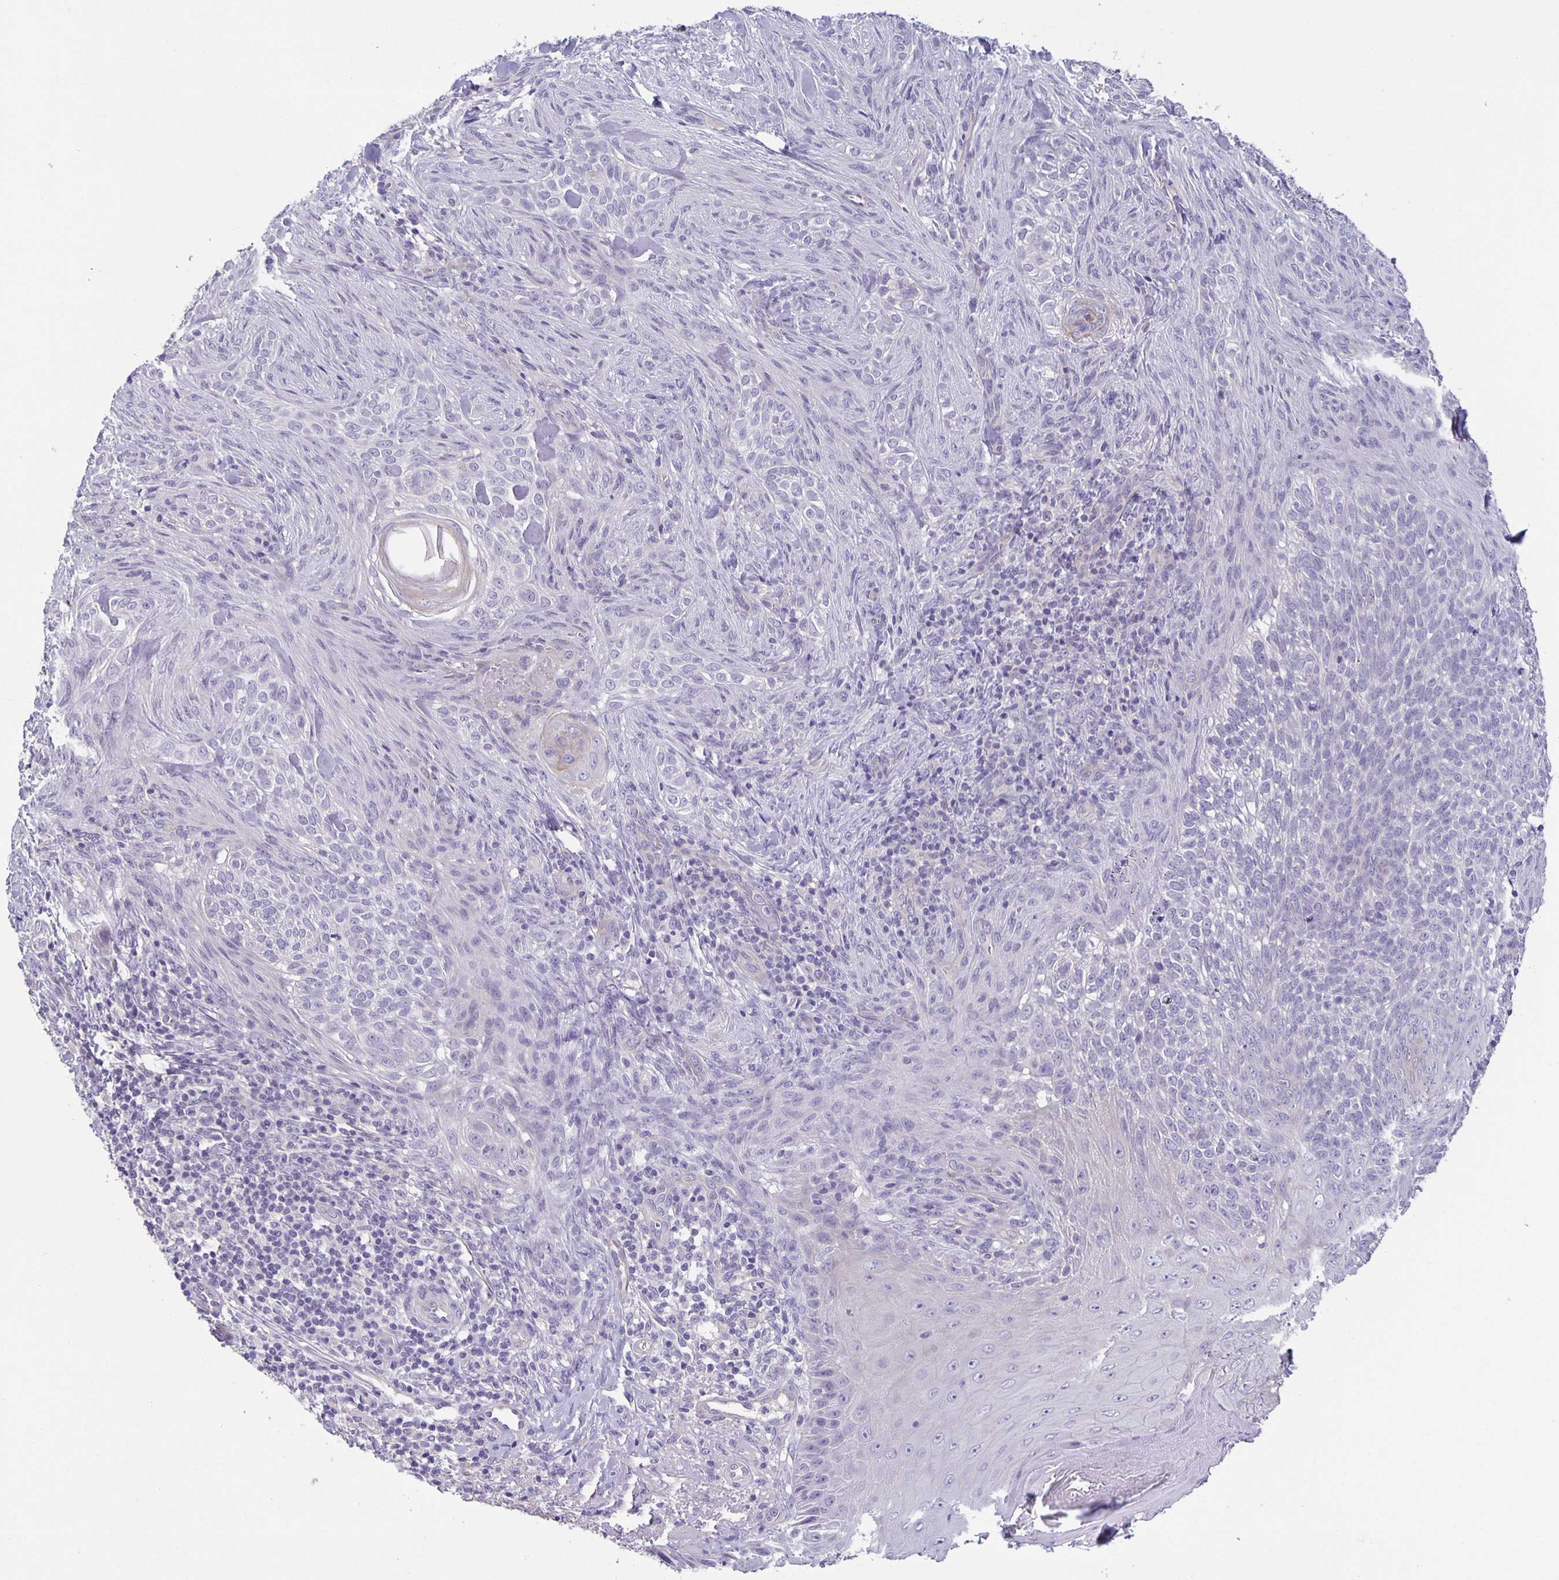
{"staining": {"intensity": "negative", "quantity": "none", "location": "none"}, "tissue": "skin cancer", "cell_type": "Tumor cells", "image_type": "cancer", "snomed": [{"axis": "morphology", "description": "Basal cell carcinoma"}, {"axis": "topography", "description": "Skin"}], "caption": "IHC of skin basal cell carcinoma shows no expression in tumor cells. (DAB IHC, high magnification).", "gene": "PTPN3", "patient": {"sex": "female", "age": 48}}